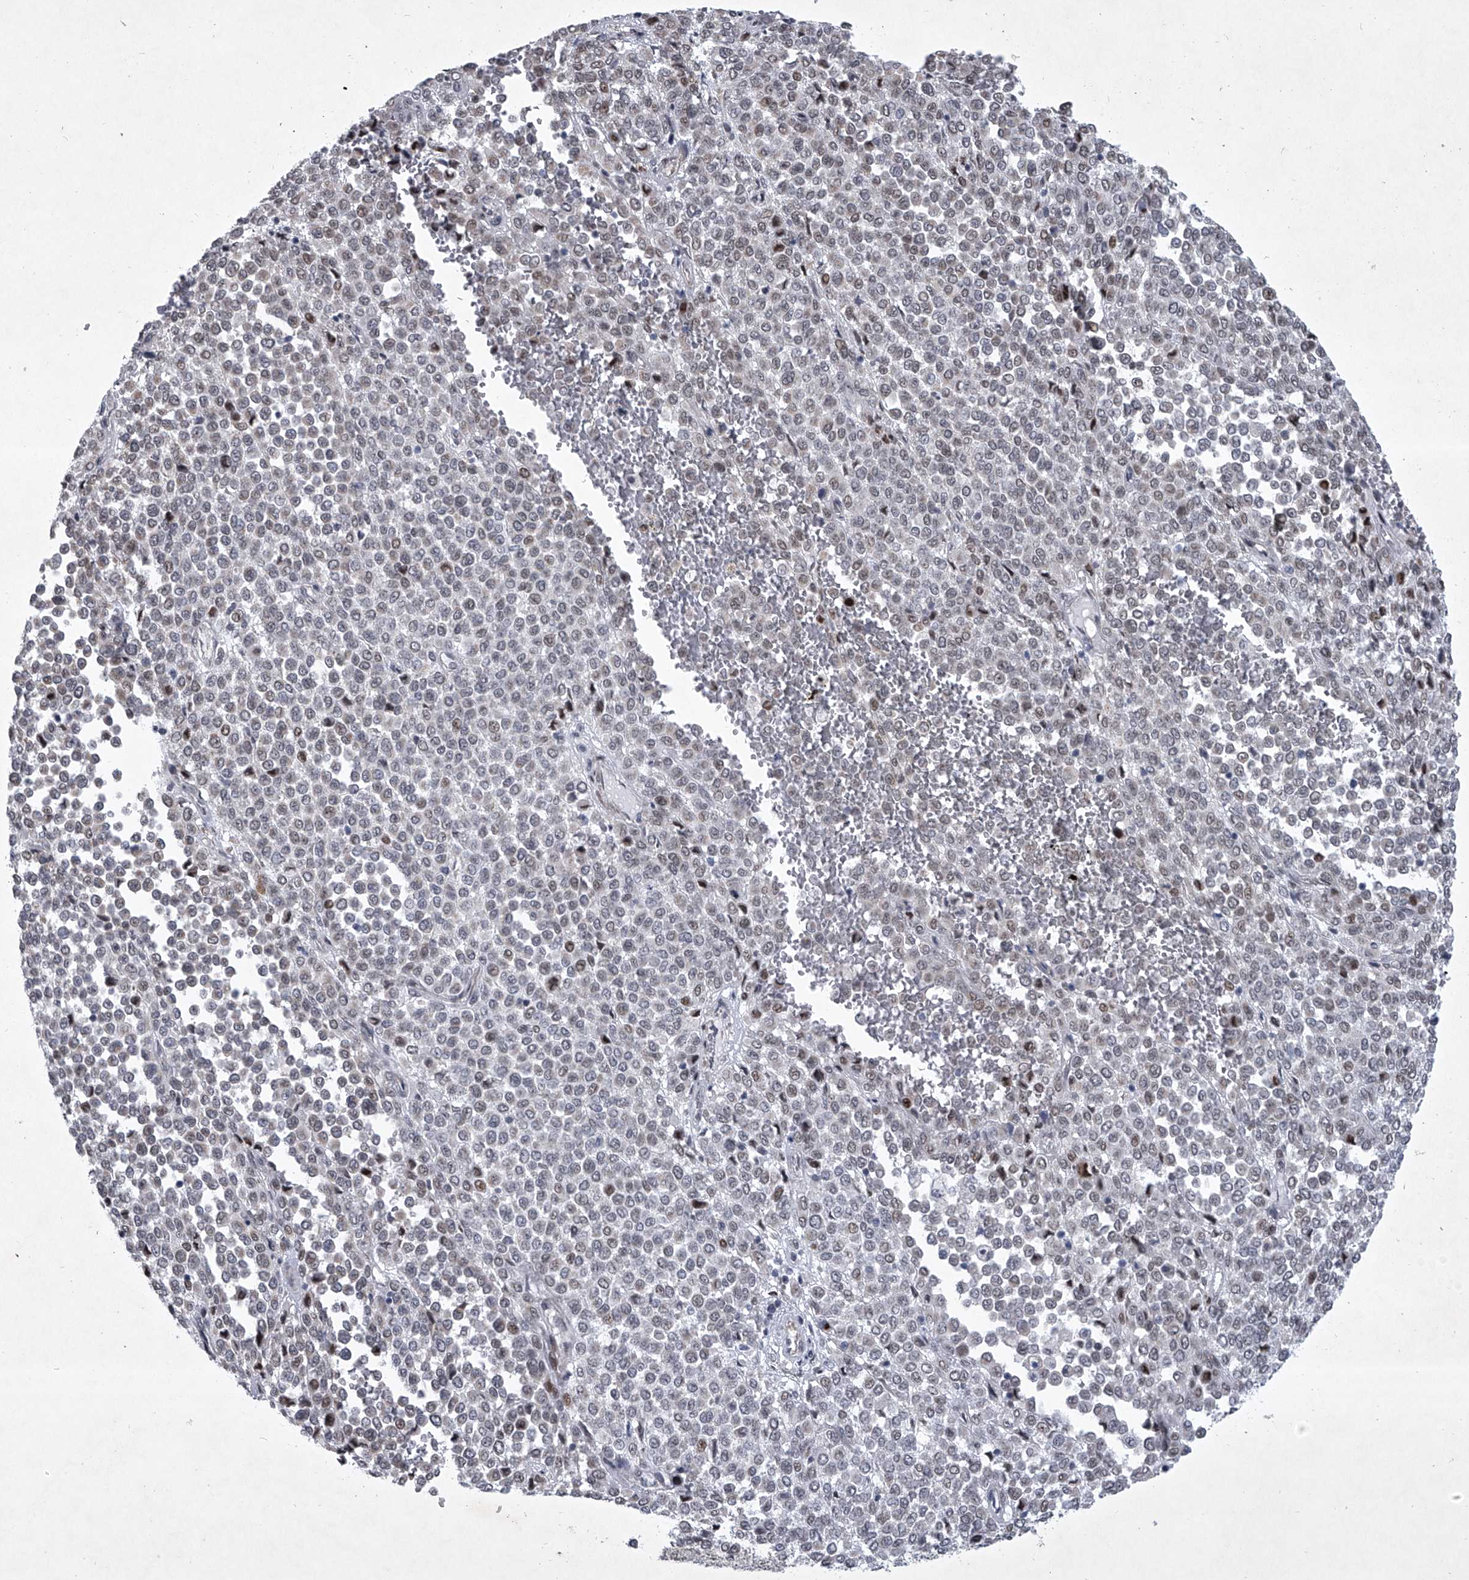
{"staining": {"intensity": "weak", "quantity": "<25%", "location": "nuclear"}, "tissue": "melanoma", "cell_type": "Tumor cells", "image_type": "cancer", "snomed": [{"axis": "morphology", "description": "Malignant melanoma, Metastatic site"}, {"axis": "topography", "description": "Pancreas"}], "caption": "The immunohistochemistry micrograph has no significant positivity in tumor cells of malignant melanoma (metastatic site) tissue.", "gene": "MLLT1", "patient": {"sex": "female", "age": 30}}